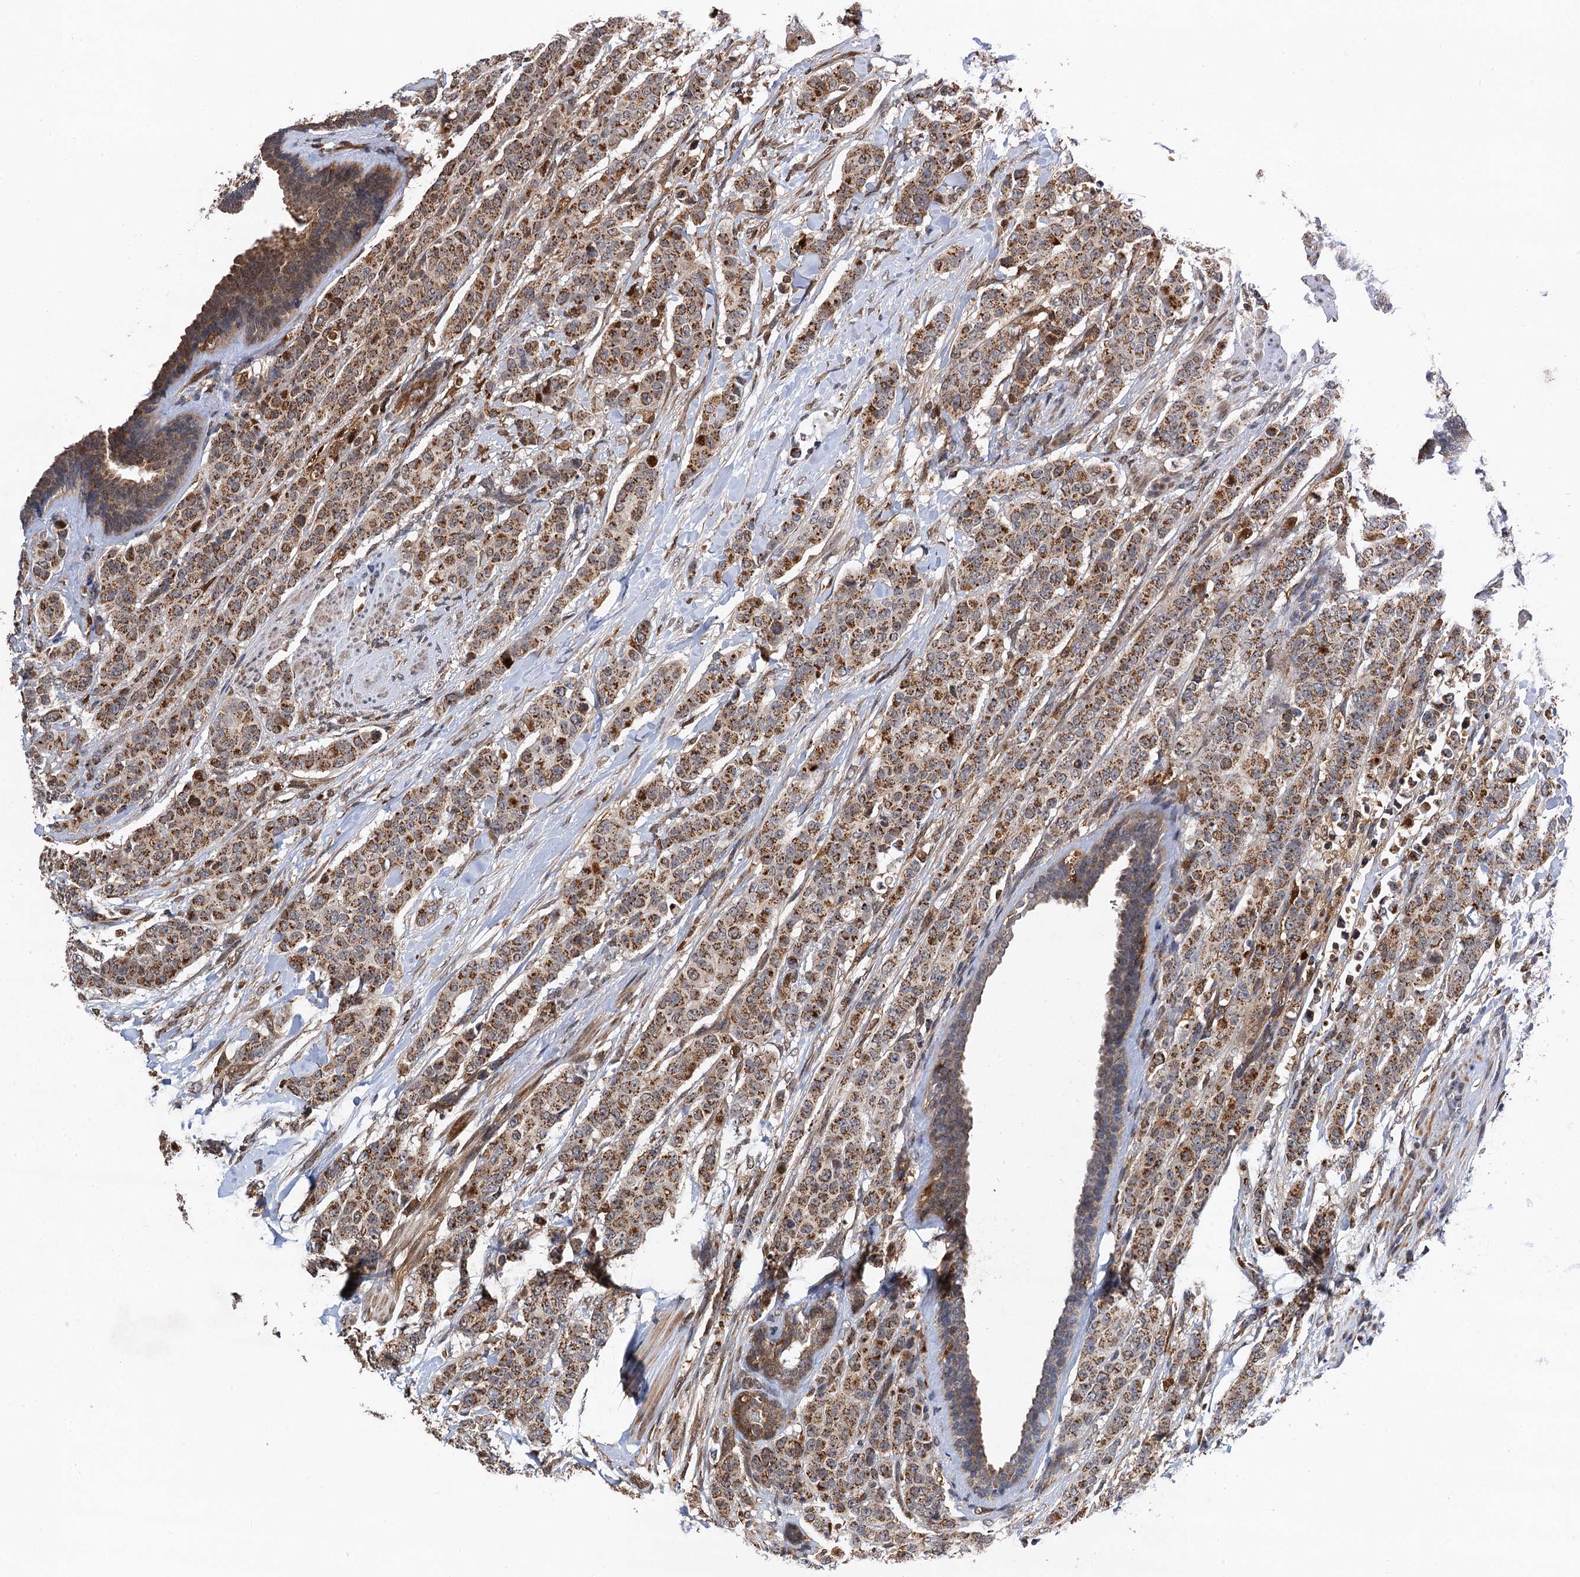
{"staining": {"intensity": "moderate", "quantity": ">75%", "location": "cytoplasmic/membranous"}, "tissue": "breast cancer", "cell_type": "Tumor cells", "image_type": "cancer", "snomed": [{"axis": "morphology", "description": "Duct carcinoma"}, {"axis": "topography", "description": "Breast"}], "caption": "This micrograph displays immunohistochemistry (IHC) staining of breast cancer (intraductal carcinoma), with medium moderate cytoplasmic/membranous staining in approximately >75% of tumor cells.", "gene": "CMPK2", "patient": {"sex": "female", "age": 40}}